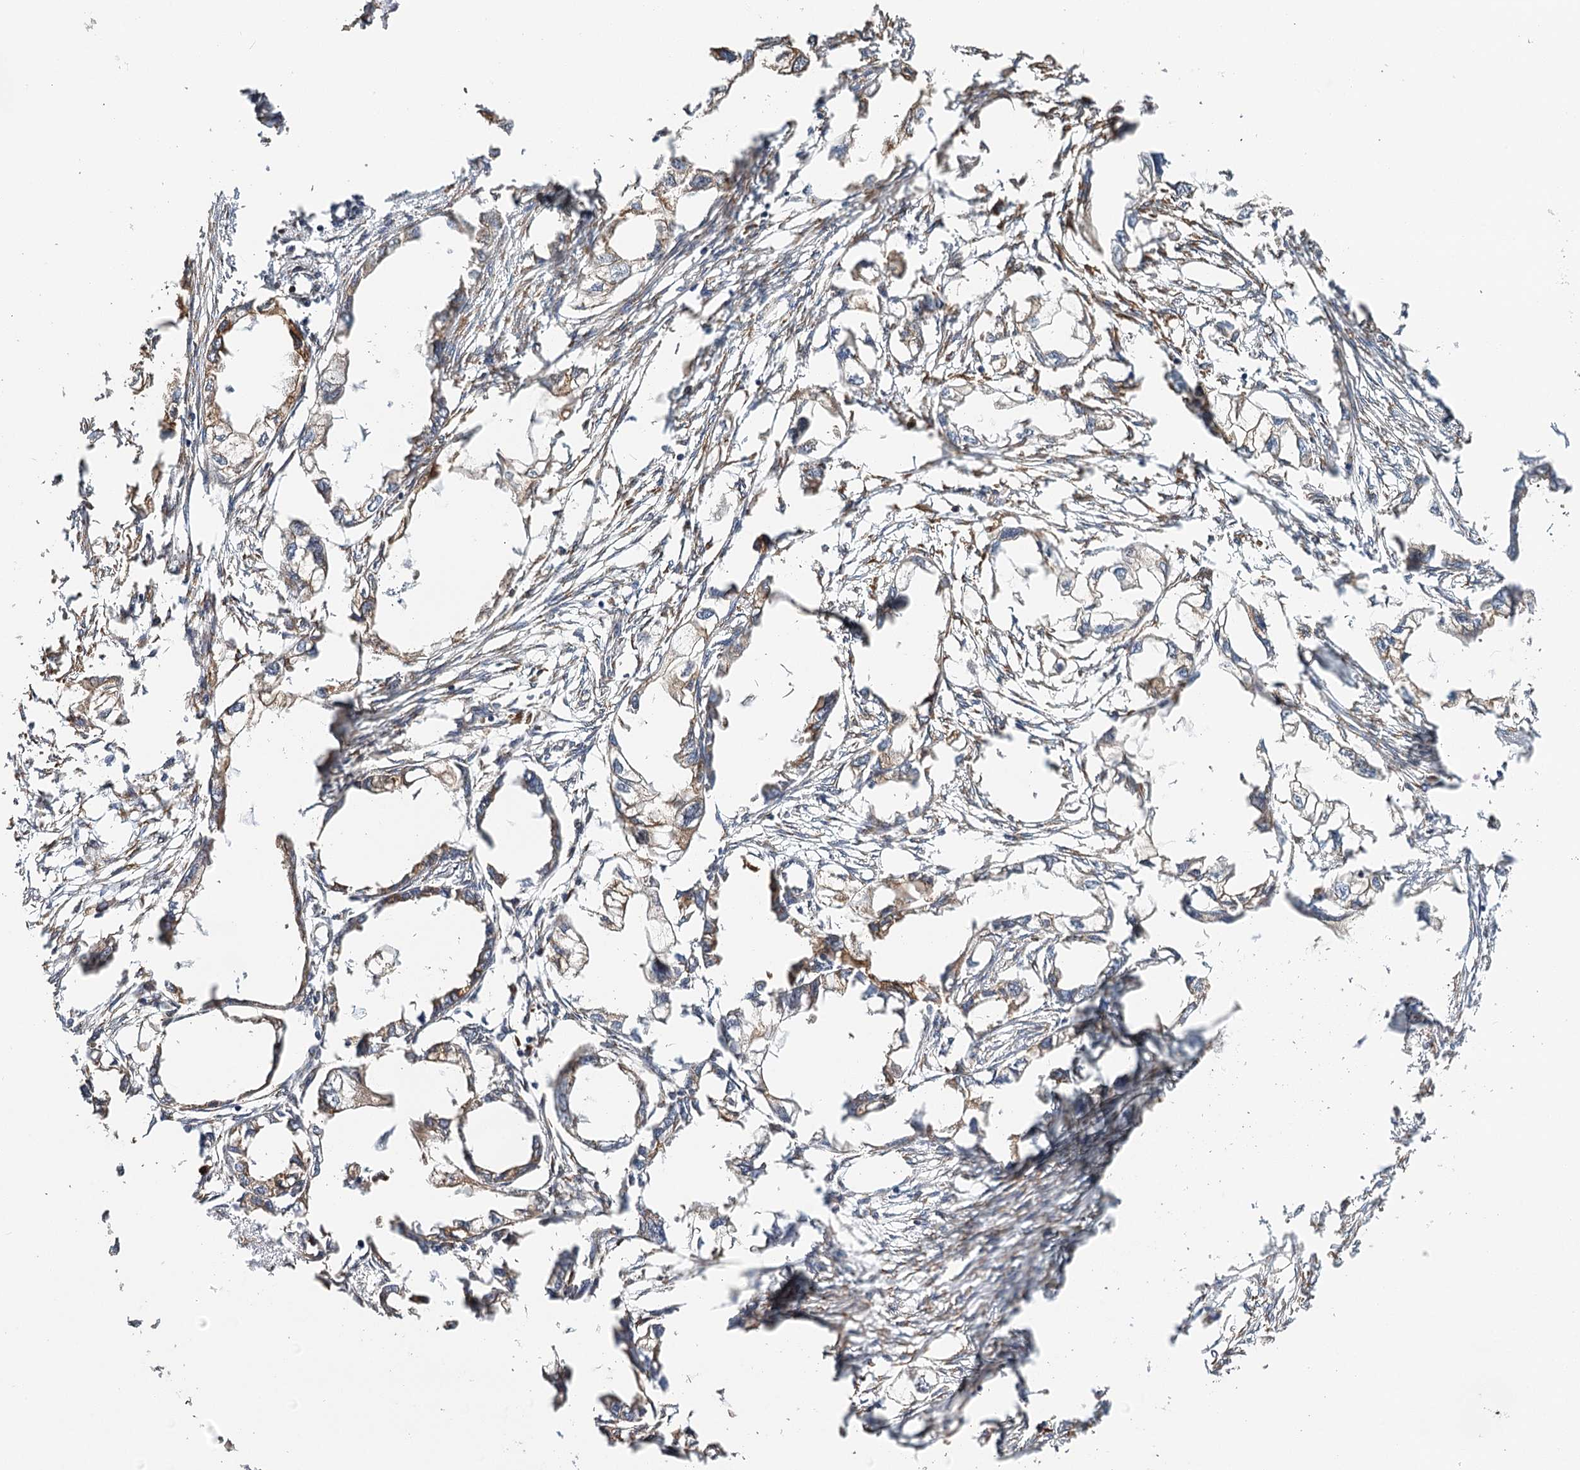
{"staining": {"intensity": "moderate", "quantity": "<25%", "location": "cytoplasmic/membranous"}, "tissue": "endometrial cancer", "cell_type": "Tumor cells", "image_type": "cancer", "snomed": [{"axis": "morphology", "description": "Adenocarcinoma, NOS"}, {"axis": "morphology", "description": "Adenocarcinoma, metastatic, NOS"}, {"axis": "topography", "description": "Adipose tissue"}, {"axis": "topography", "description": "Endometrium"}], "caption": "IHC staining of endometrial adenocarcinoma, which displays low levels of moderate cytoplasmic/membranous staining in approximately <25% of tumor cells indicating moderate cytoplasmic/membranous protein staining. The staining was performed using DAB (3,3'-diaminobenzidine) (brown) for protein detection and nuclei were counterstained in hematoxylin (blue).", "gene": "VEGFA", "patient": {"sex": "female", "age": 67}}